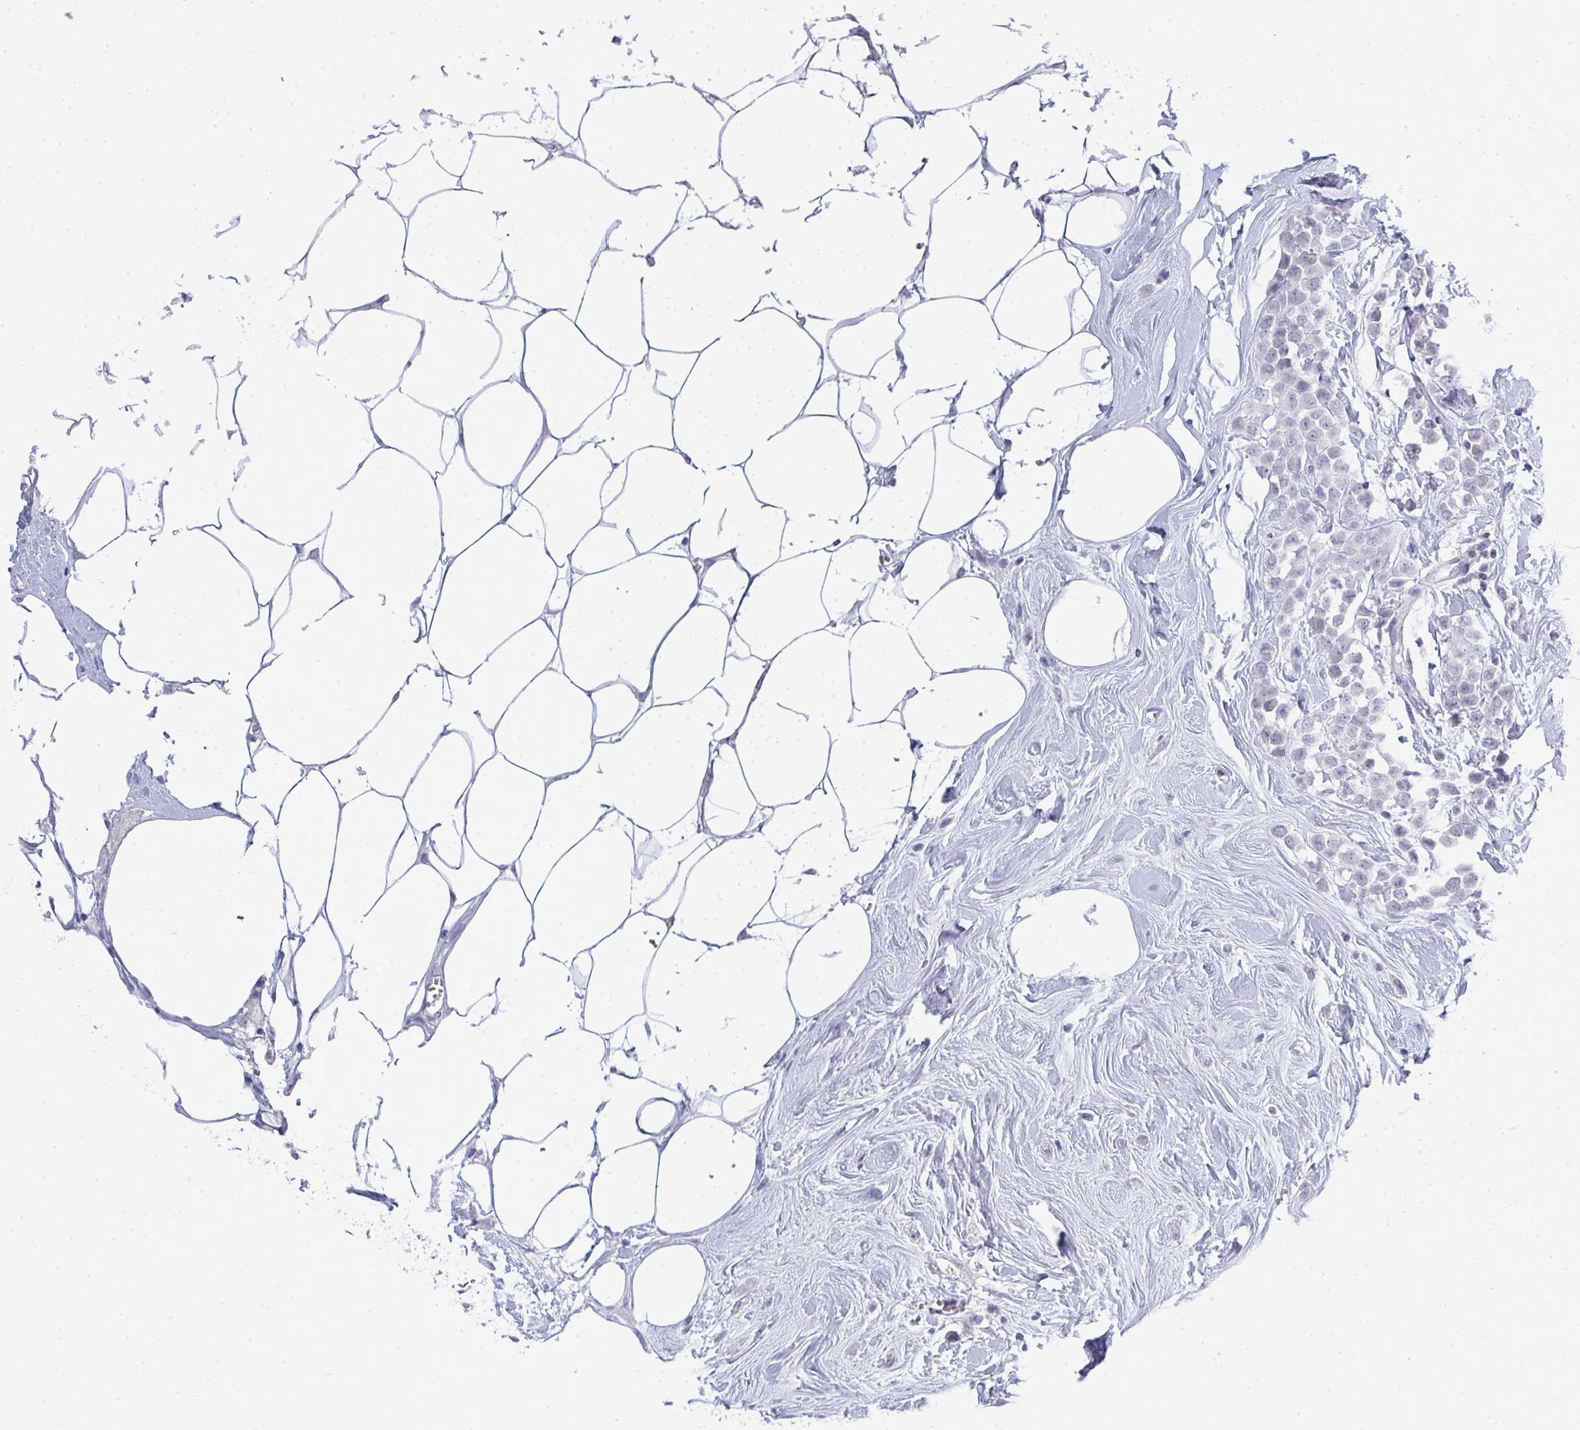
{"staining": {"intensity": "negative", "quantity": "none", "location": "none"}, "tissue": "breast cancer", "cell_type": "Tumor cells", "image_type": "cancer", "snomed": [{"axis": "morphology", "description": "Duct carcinoma"}, {"axis": "topography", "description": "Breast"}], "caption": "Tumor cells are negative for brown protein staining in breast intraductal carcinoma. Brightfield microscopy of IHC stained with DAB (brown) and hematoxylin (blue), captured at high magnification.", "gene": "TMEM82", "patient": {"sex": "female", "age": 80}}